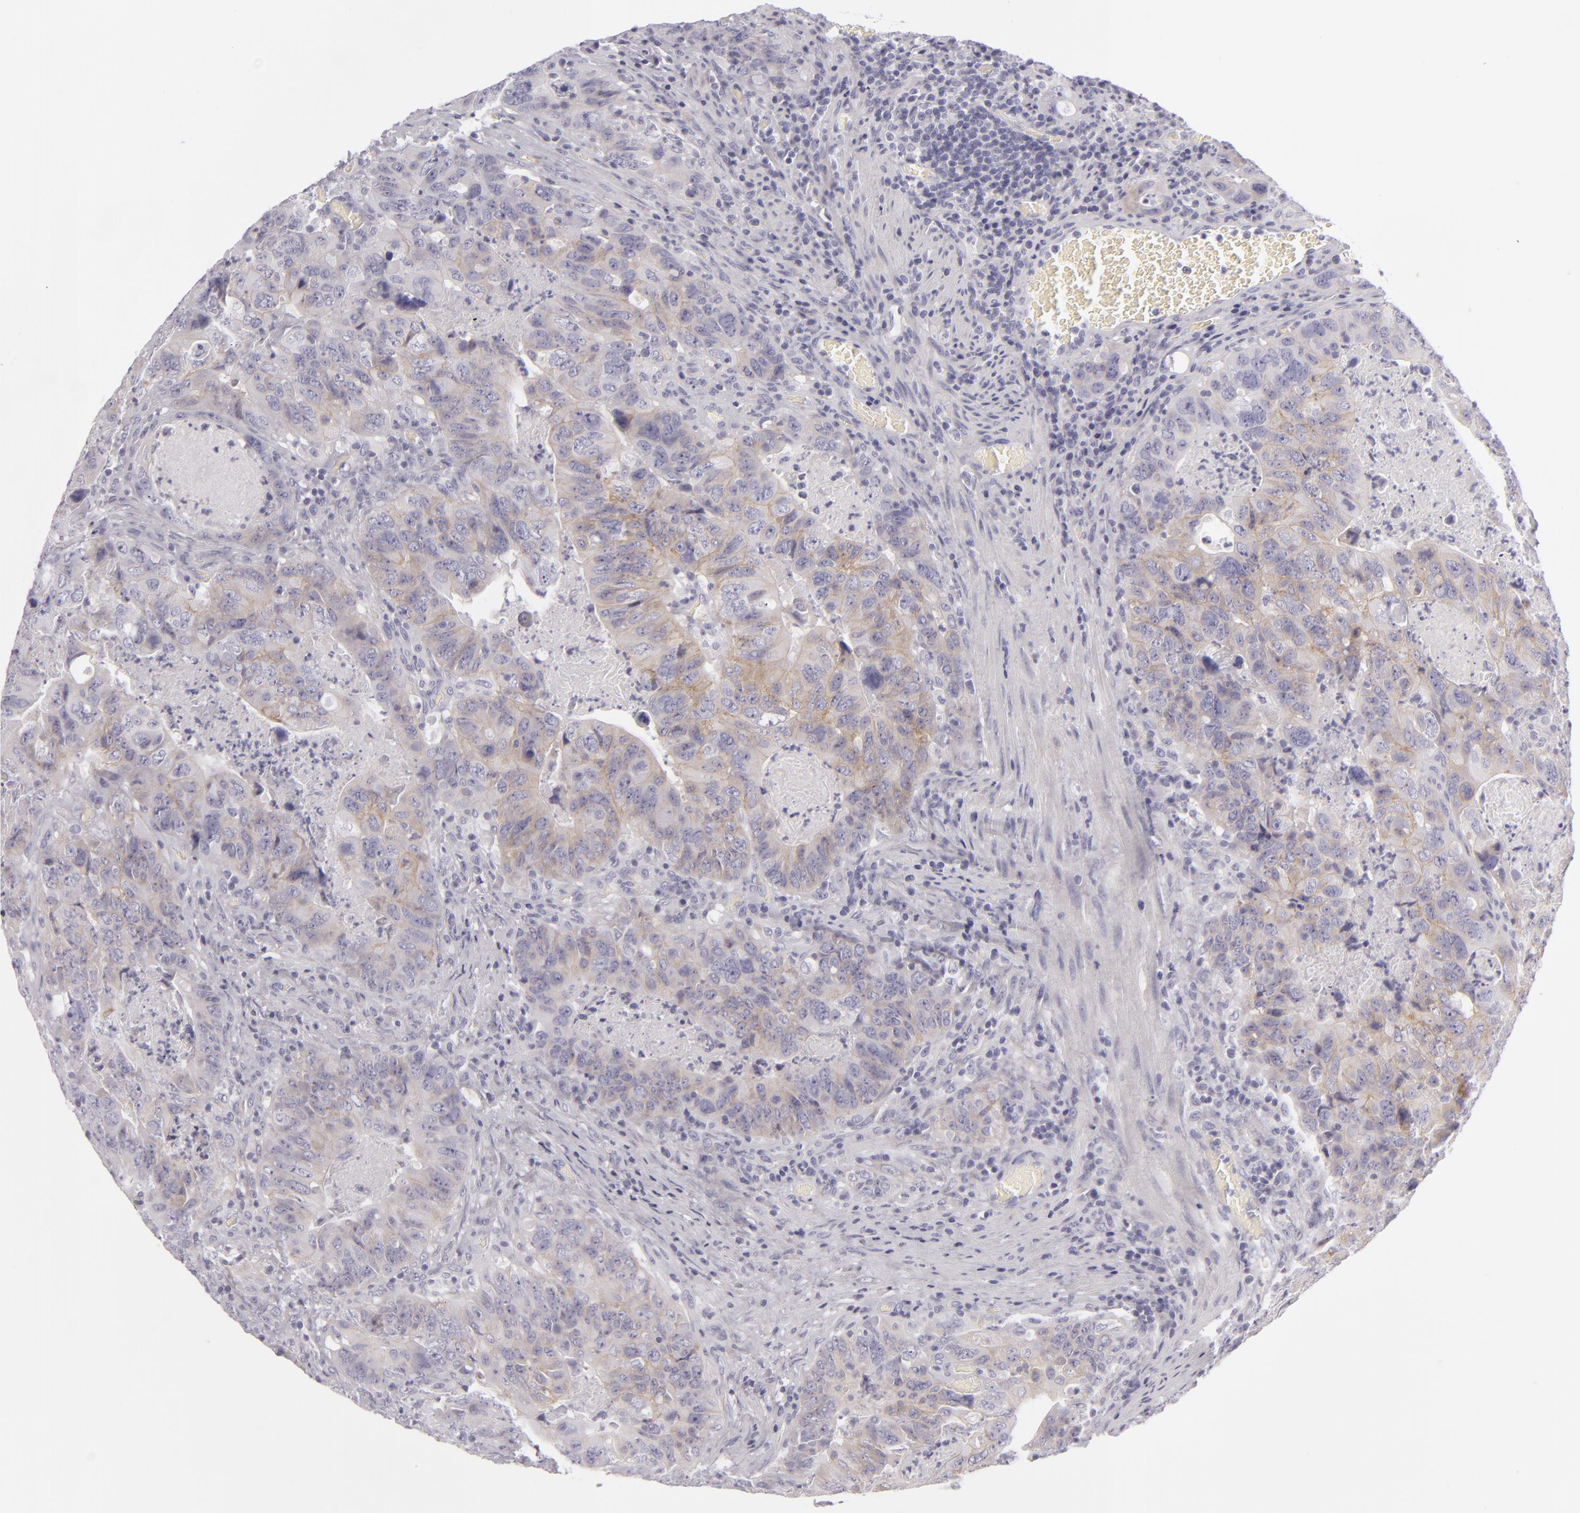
{"staining": {"intensity": "weak", "quantity": ">75%", "location": "cytoplasmic/membranous"}, "tissue": "colorectal cancer", "cell_type": "Tumor cells", "image_type": "cancer", "snomed": [{"axis": "morphology", "description": "Adenocarcinoma, NOS"}, {"axis": "topography", "description": "Rectum"}], "caption": "Tumor cells display weak cytoplasmic/membranous positivity in approximately >75% of cells in colorectal adenocarcinoma.", "gene": "DLG4", "patient": {"sex": "female", "age": 82}}